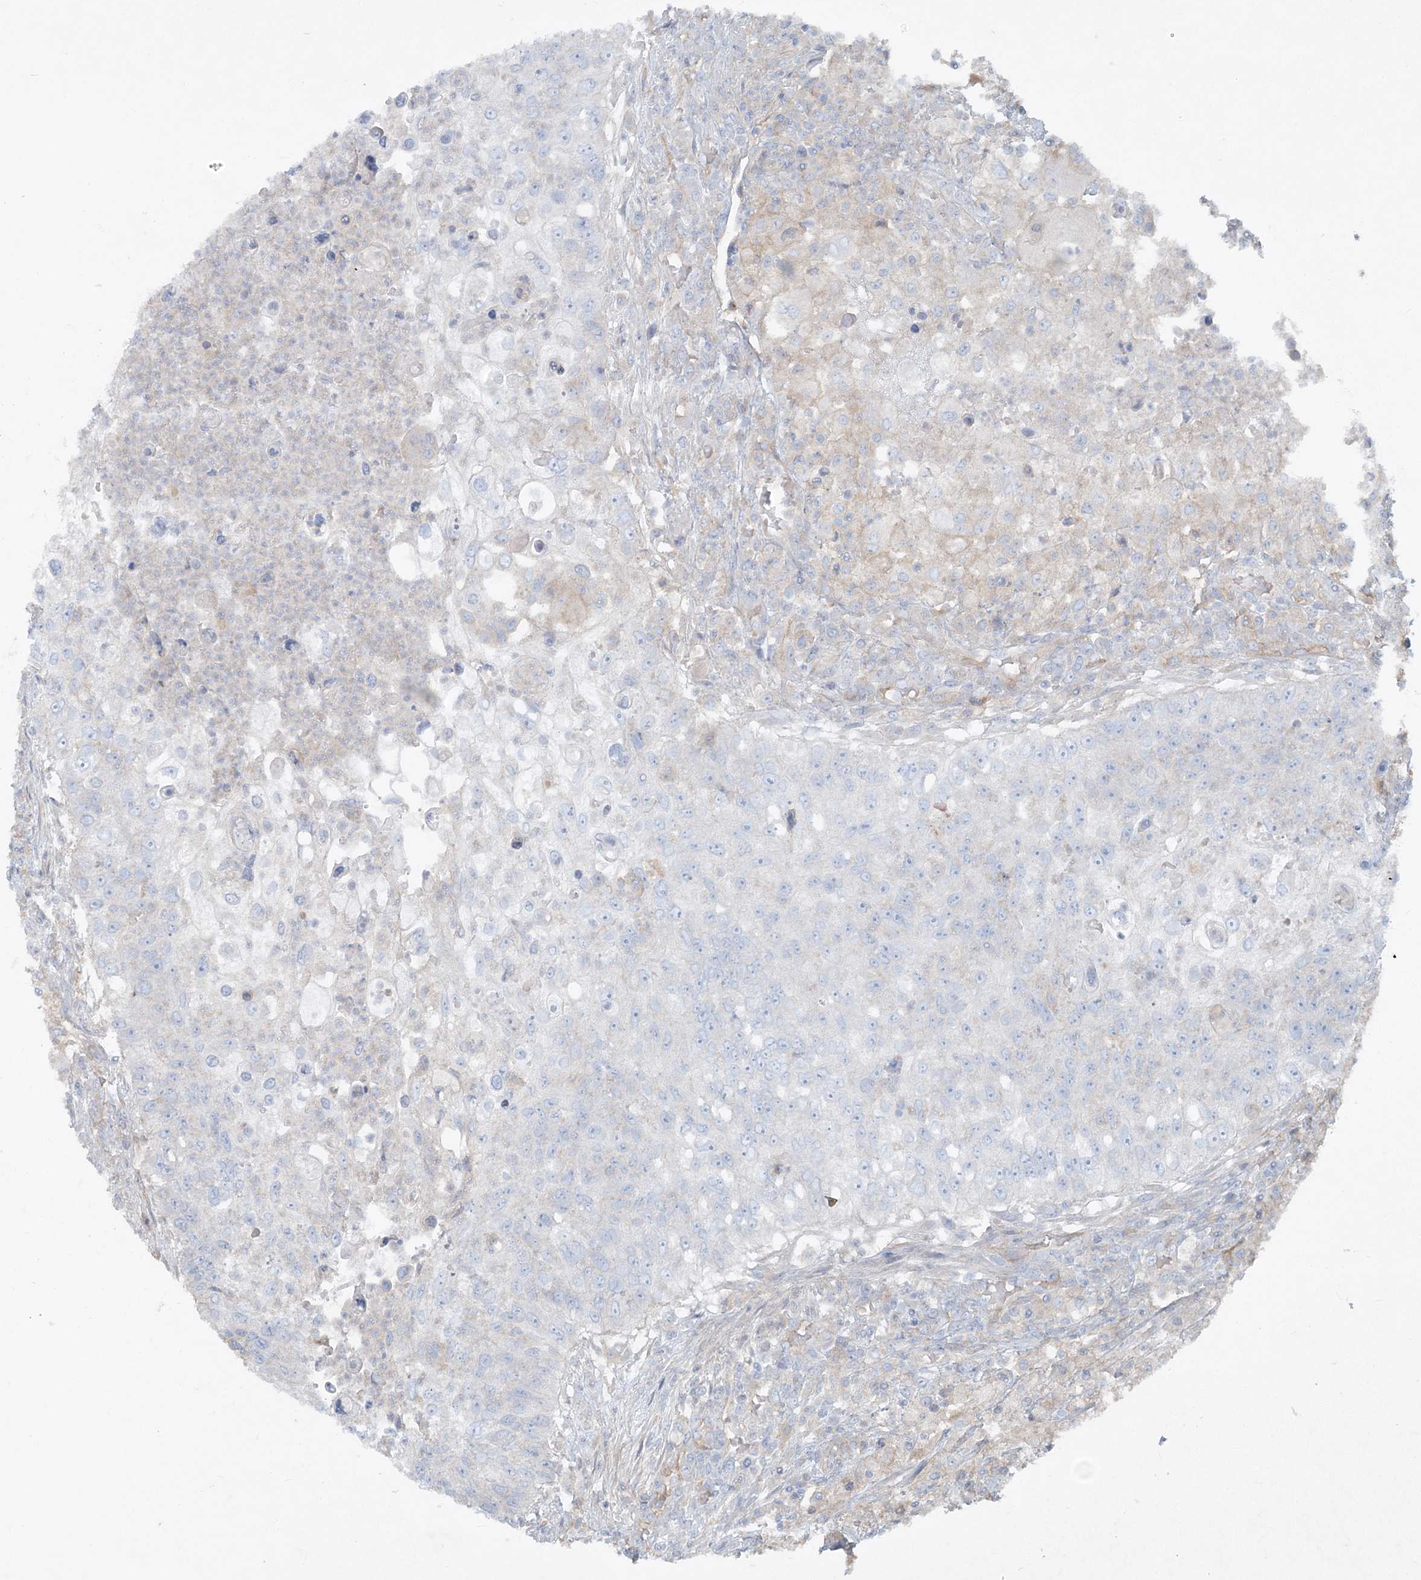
{"staining": {"intensity": "negative", "quantity": "none", "location": "none"}, "tissue": "urothelial cancer", "cell_type": "Tumor cells", "image_type": "cancer", "snomed": [{"axis": "morphology", "description": "Urothelial carcinoma, High grade"}, {"axis": "topography", "description": "Urinary bladder"}], "caption": "Immunohistochemistry (IHC) histopathology image of neoplastic tissue: urothelial carcinoma (high-grade) stained with DAB (3,3'-diaminobenzidine) displays no significant protein expression in tumor cells.", "gene": "ATP11A", "patient": {"sex": "female", "age": 60}}